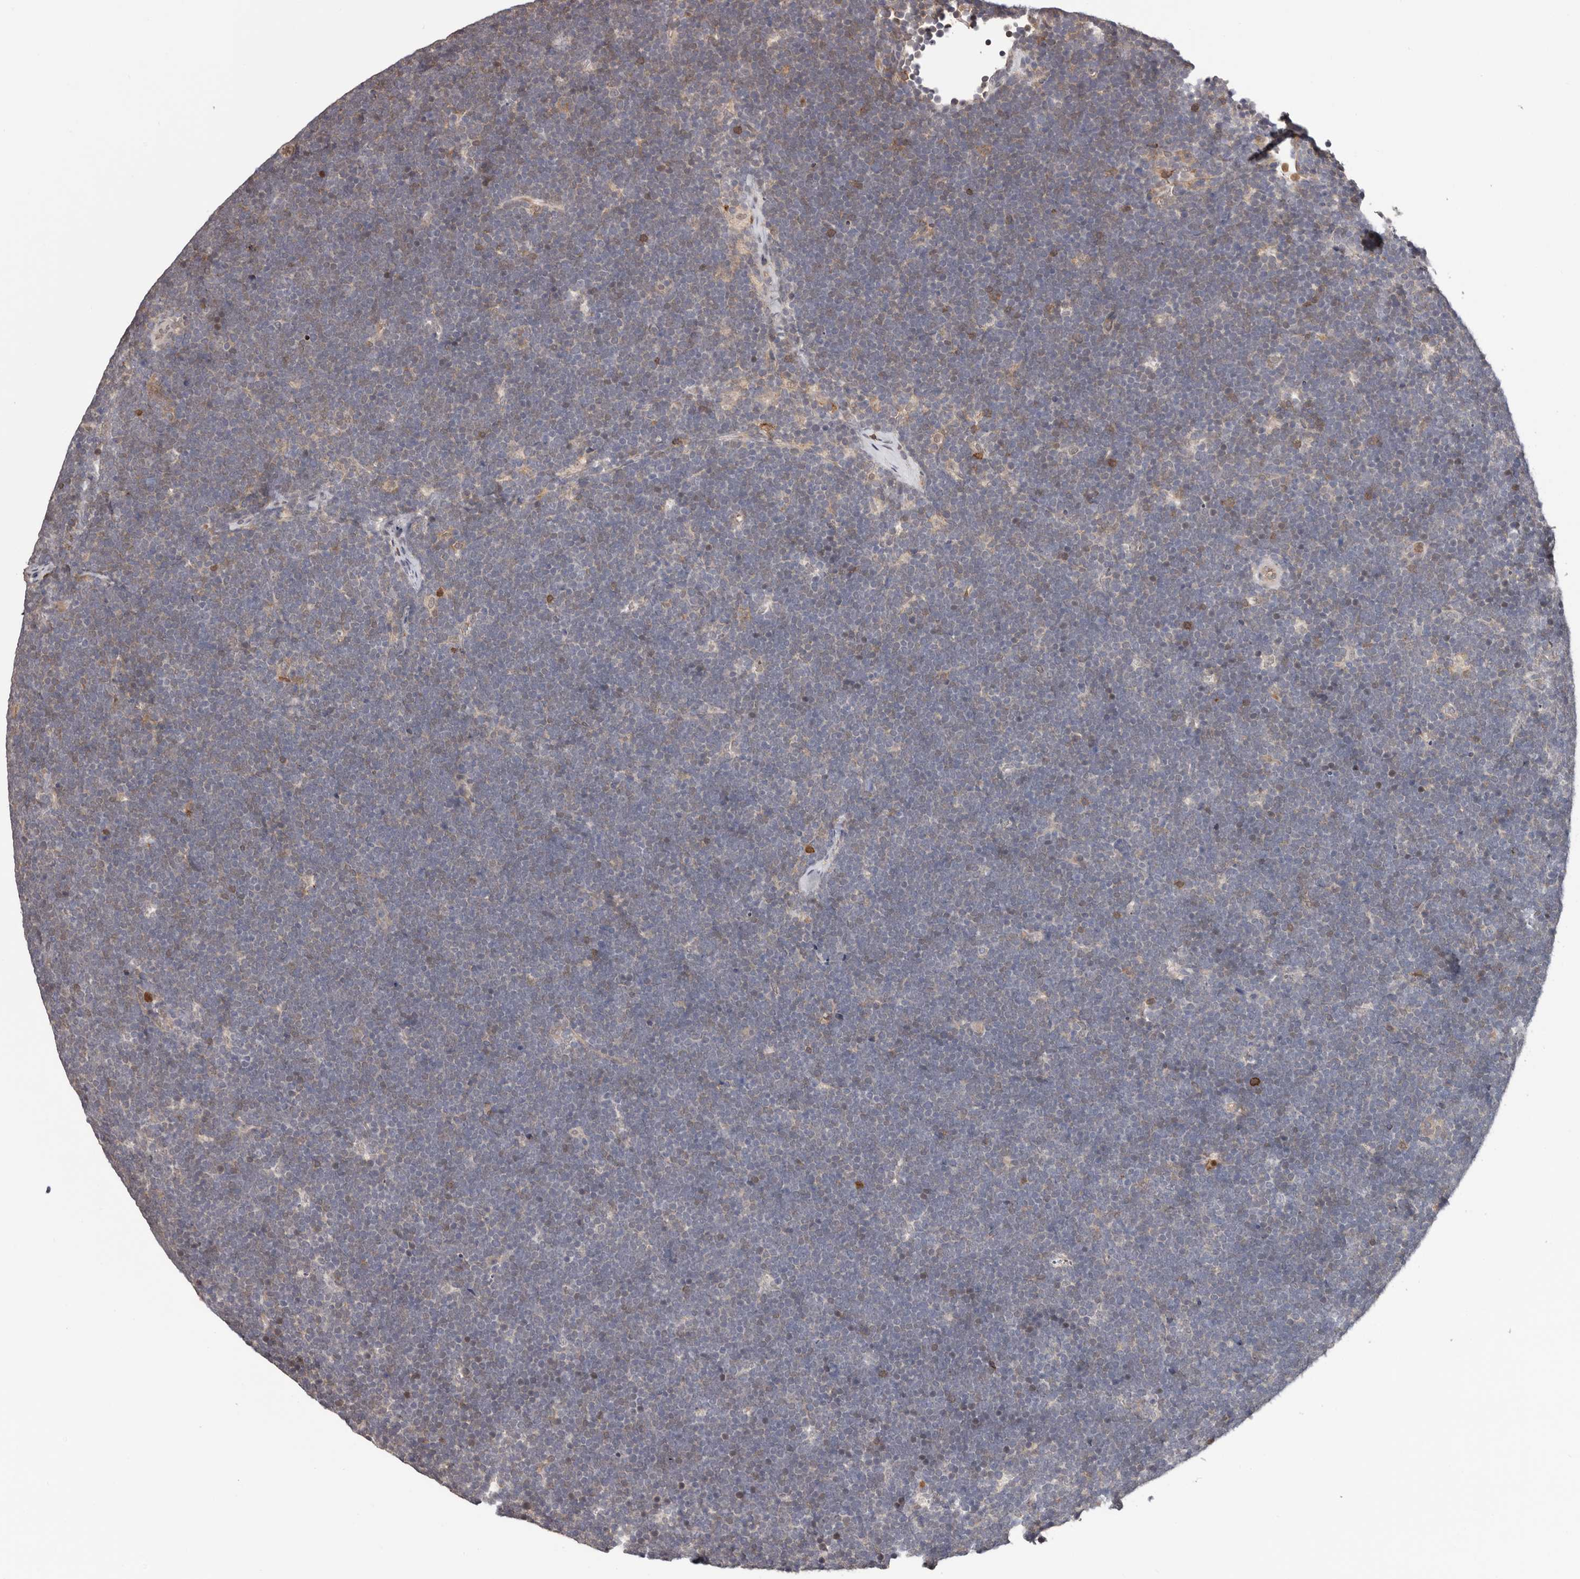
{"staining": {"intensity": "weak", "quantity": "<25%", "location": "cytoplasmic/membranous"}, "tissue": "lymphoma", "cell_type": "Tumor cells", "image_type": "cancer", "snomed": [{"axis": "morphology", "description": "Malignant lymphoma, non-Hodgkin's type, High grade"}, {"axis": "topography", "description": "Lymph node"}], "caption": "A high-resolution photomicrograph shows immunohistochemistry (IHC) staining of high-grade malignant lymphoma, non-Hodgkin's type, which displays no significant expression in tumor cells.", "gene": "PRR12", "patient": {"sex": "male", "age": 13}}